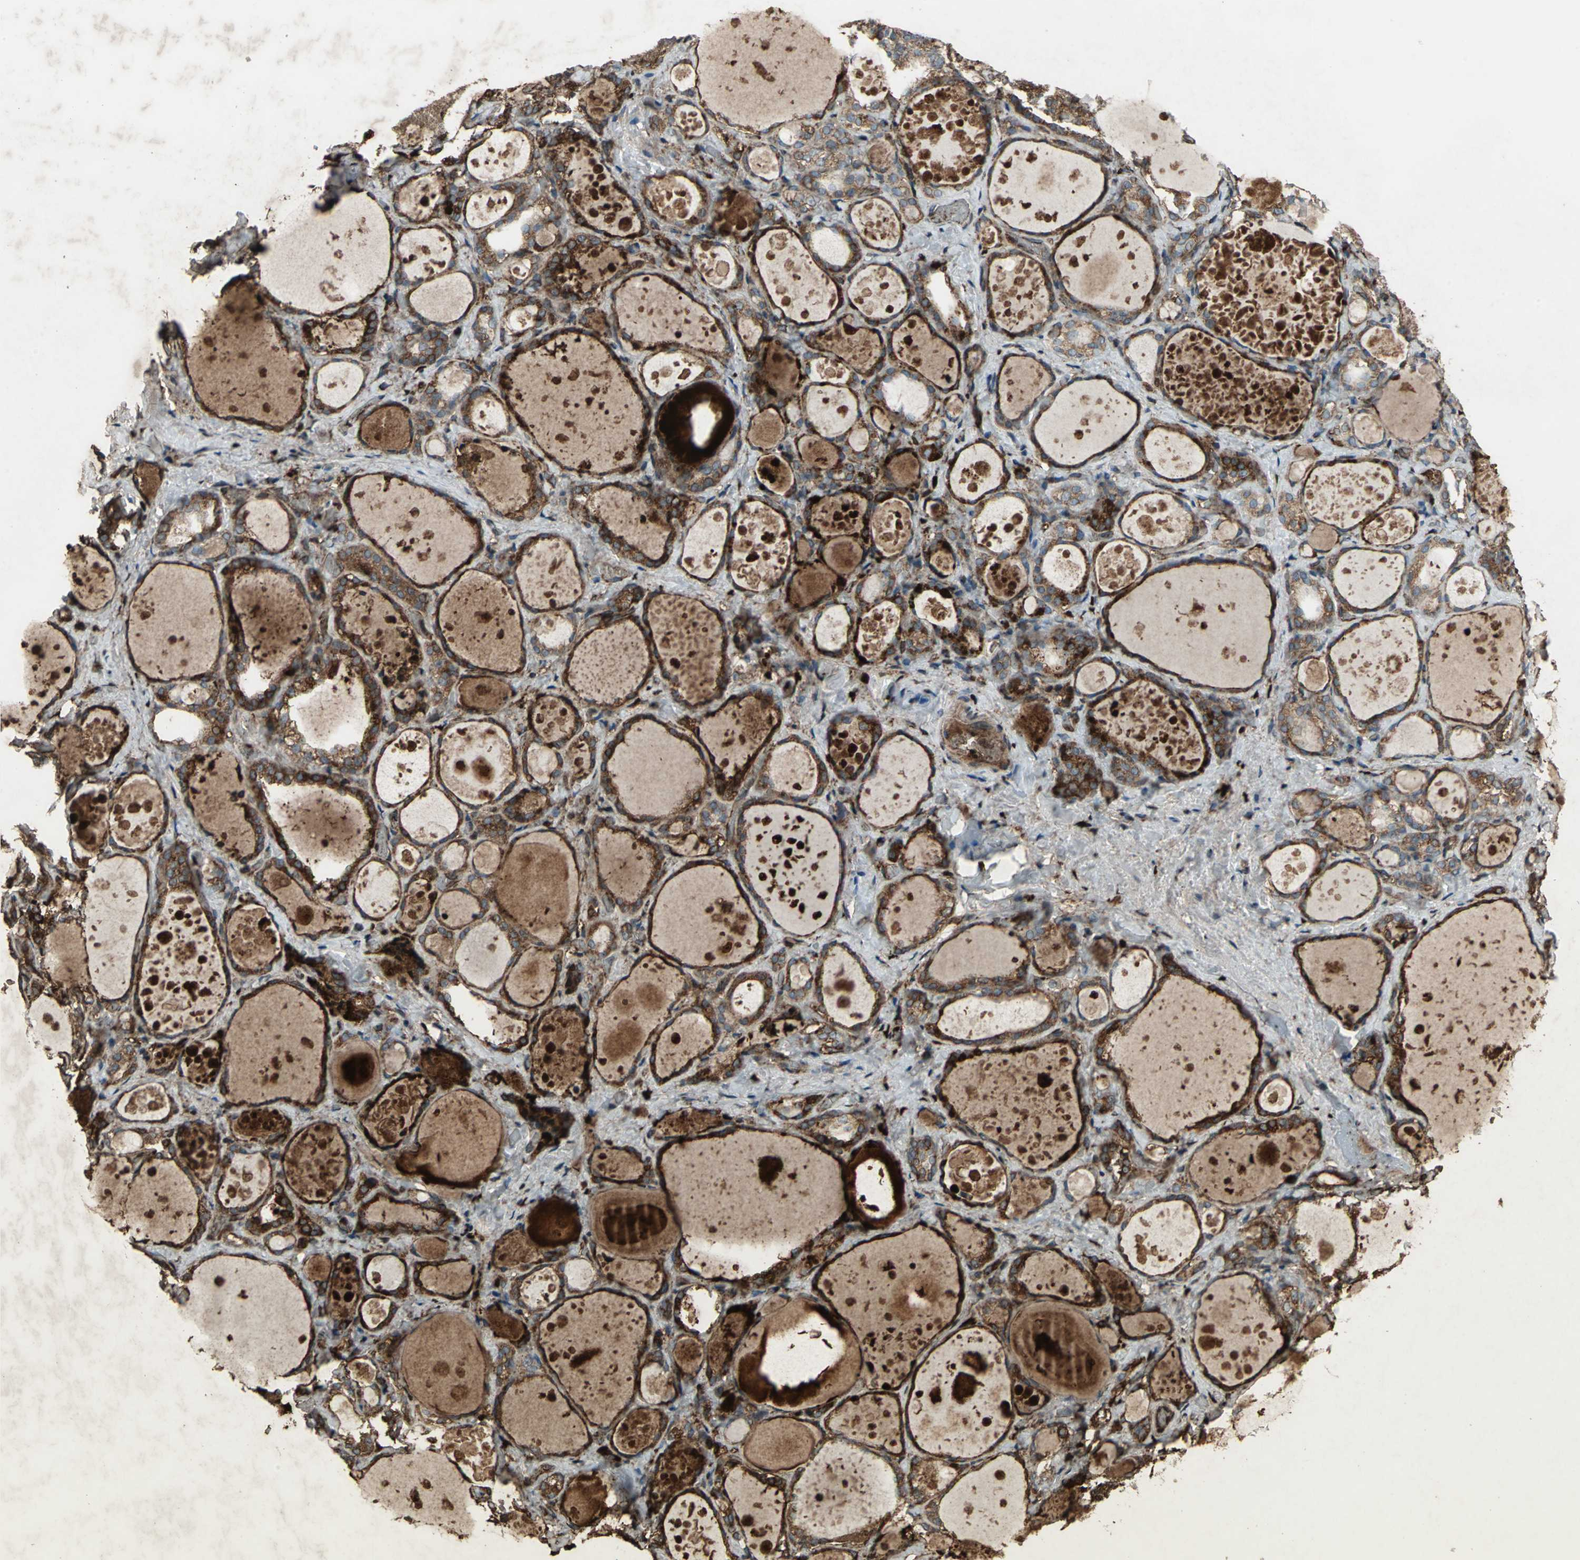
{"staining": {"intensity": "strong", "quantity": ">75%", "location": "cytoplasmic/membranous"}, "tissue": "thyroid gland", "cell_type": "Glandular cells", "image_type": "normal", "snomed": [{"axis": "morphology", "description": "Normal tissue, NOS"}, {"axis": "topography", "description": "Thyroid gland"}], "caption": "High-magnification brightfield microscopy of normal thyroid gland stained with DAB (3,3'-diaminobenzidine) (brown) and counterstained with hematoxylin (blue). glandular cells exhibit strong cytoplasmic/membranous staining is seen in about>75% of cells. The protein of interest is stained brown, and the nuclei are stained in blue (DAB (3,3'-diaminobenzidine) IHC with brightfield microscopy, high magnification).", "gene": "SEPTIN4", "patient": {"sex": "female", "age": 75}}